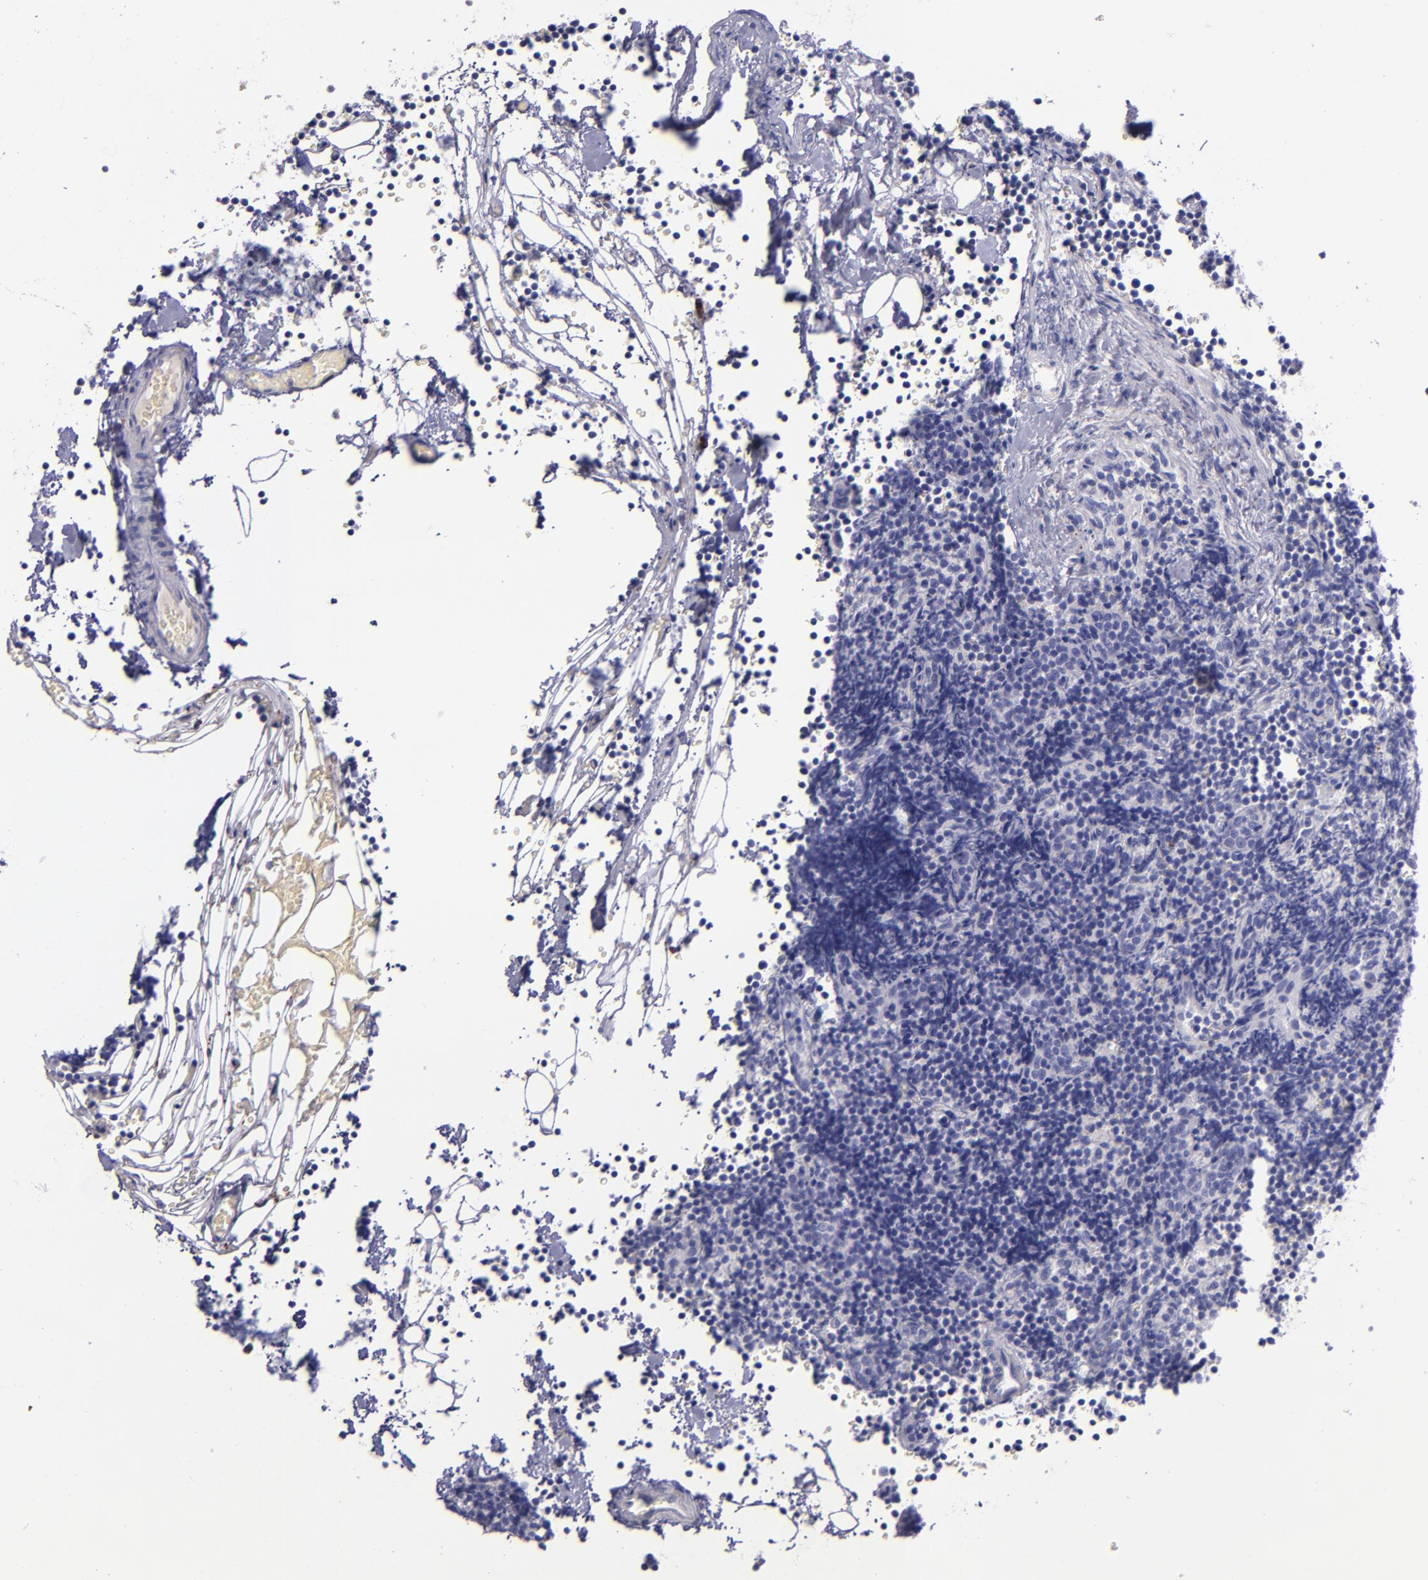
{"staining": {"intensity": "negative", "quantity": "none", "location": "none"}, "tissue": "lymphoma", "cell_type": "Tumor cells", "image_type": "cancer", "snomed": [{"axis": "morphology", "description": "Malignant lymphoma, non-Hodgkin's type, High grade"}, {"axis": "topography", "description": "Lymph node"}], "caption": "Tumor cells are negative for brown protein staining in lymphoma.", "gene": "F13A1", "patient": {"sex": "female", "age": 58}}